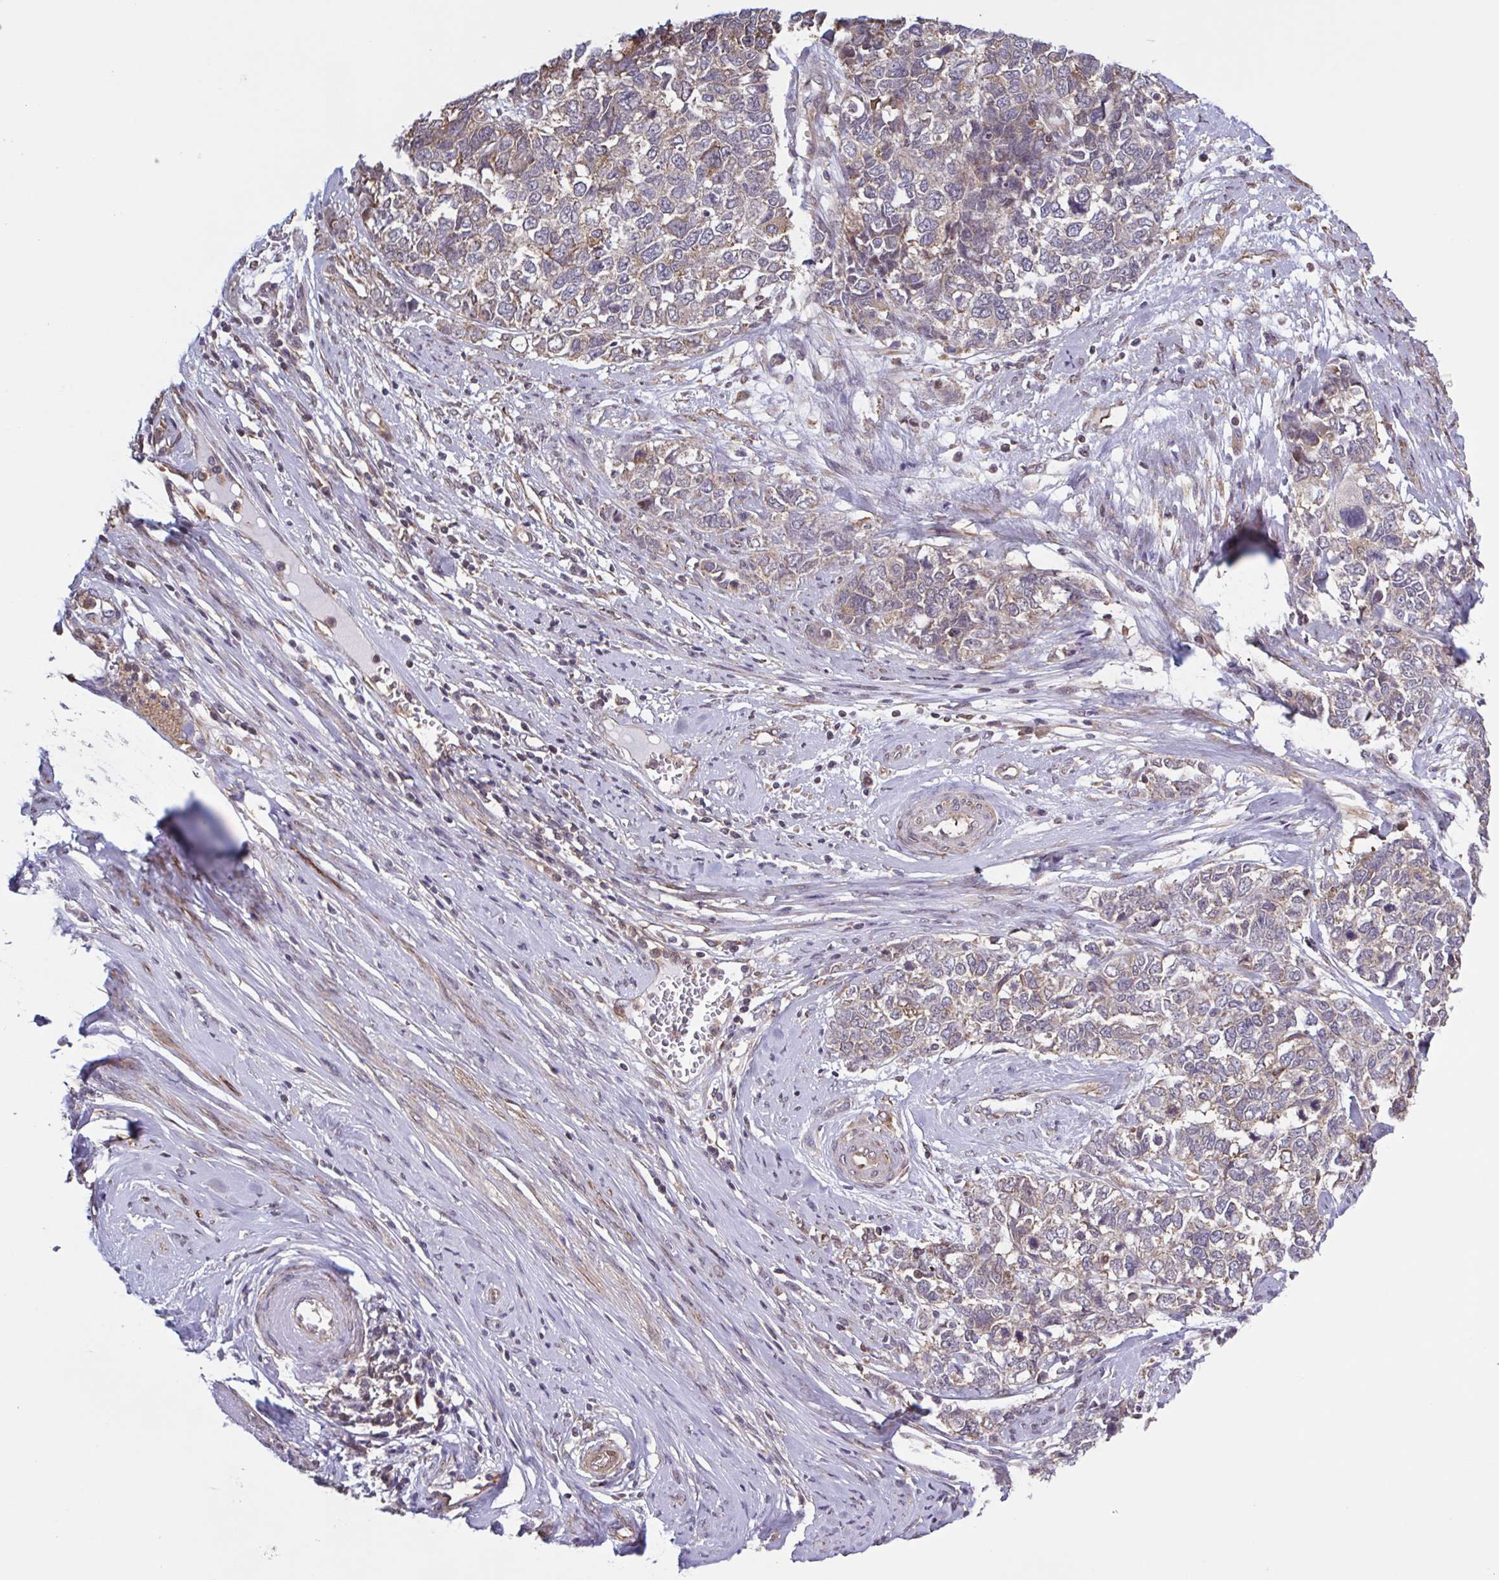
{"staining": {"intensity": "weak", "quantity": "25%-75%", "location": "cytoplasmic/membranous"}, "tissue": "cervical cancer", "cell_type": "Tumor cells", "image_type": "cancer", "snomed": [{"axis": "morphology", "description": "Adenocarcinoma, NOS"}, {"axis": "topography", "description": "Cervix"}], "caption": "Protein staining displays weak cytoplasmic/membranous positivity in approximately 25%-75% of tumor cells in adenocarcinoma (cervical).", "gene": "ZNF200", "patient": {"sex": "female", "age": 63}}